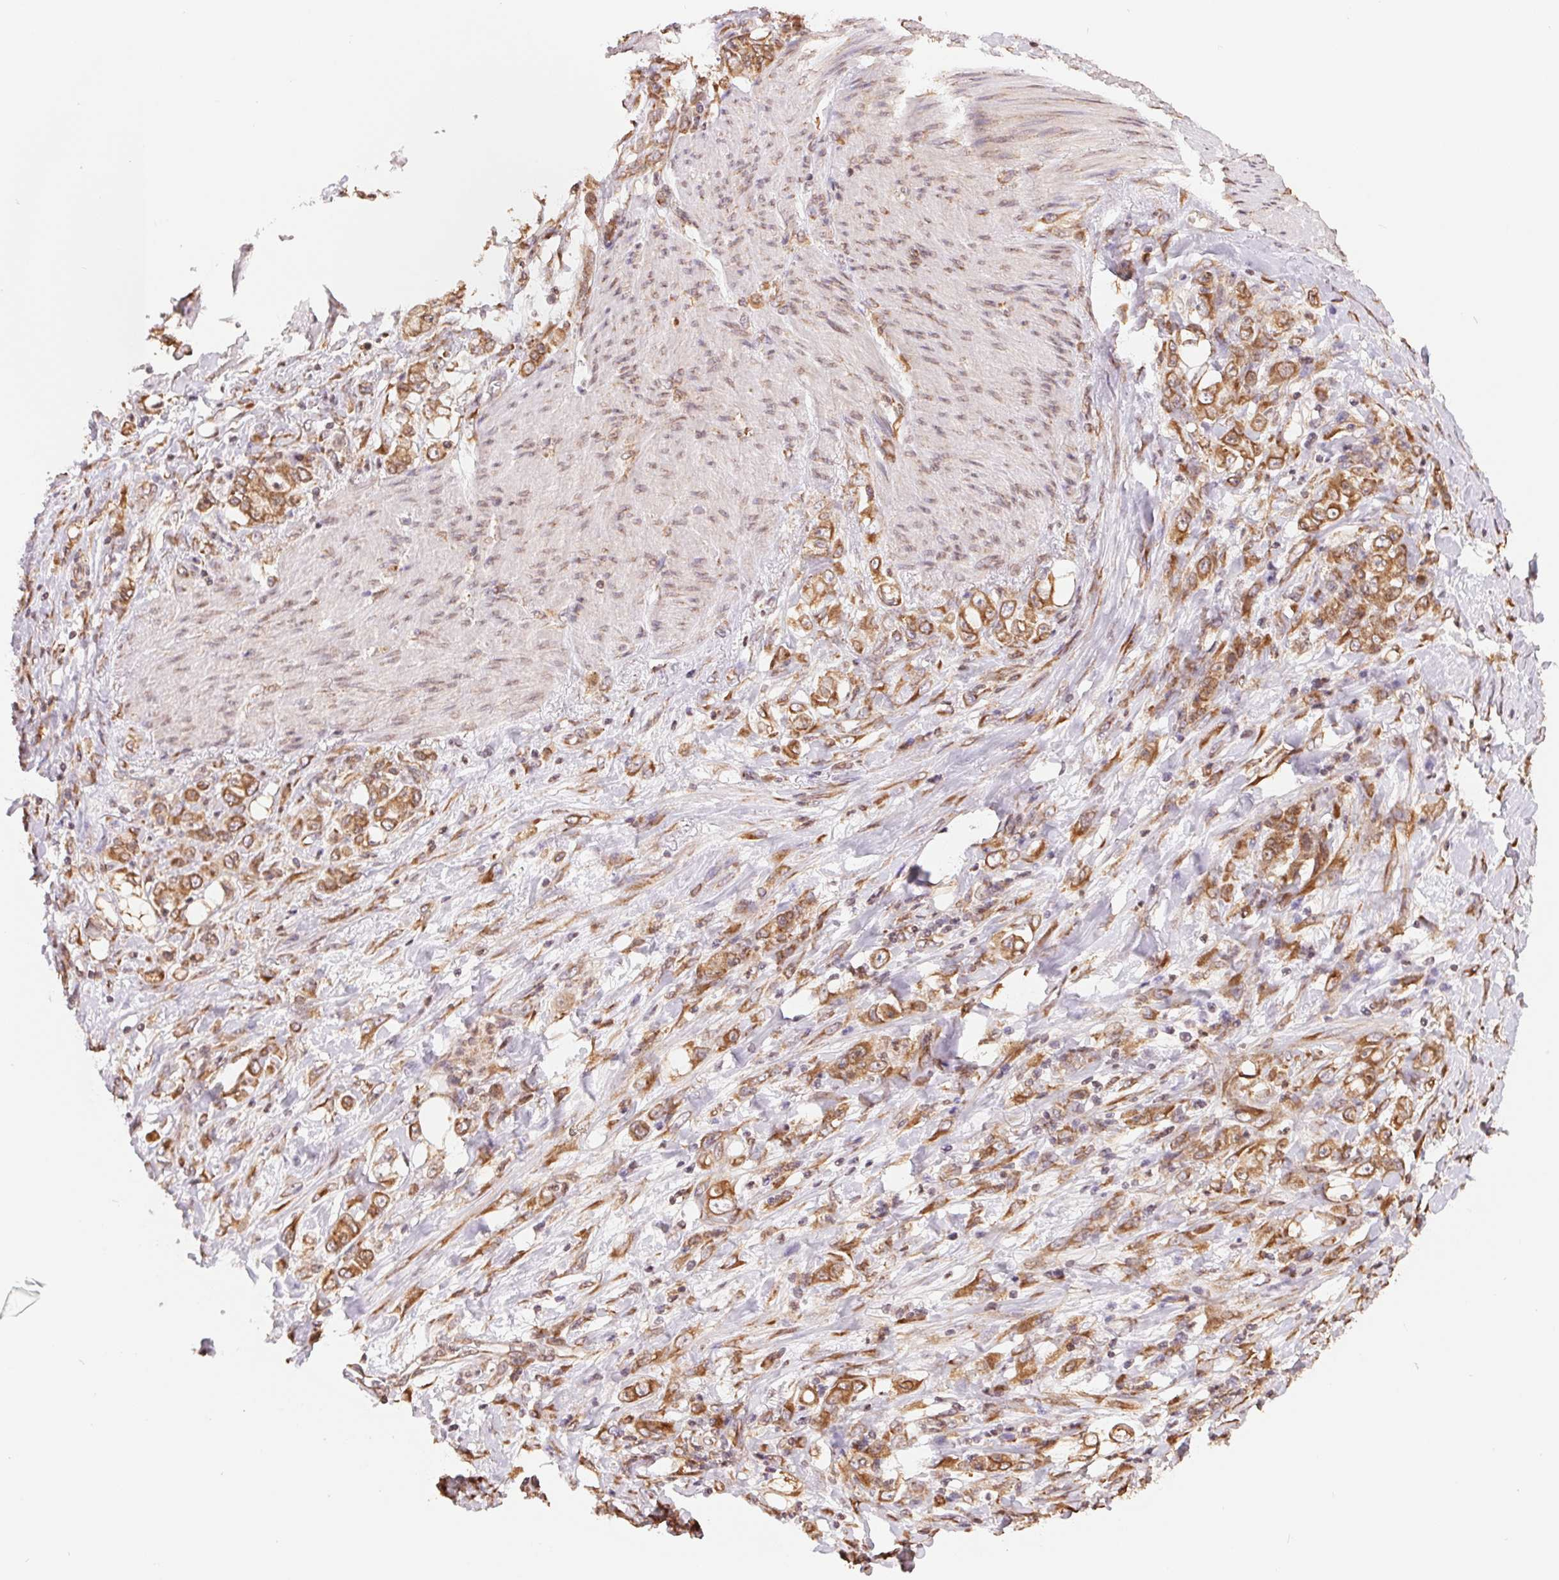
{"staining": {"intensity": "moderate", "quantity": ">75%", "location": "cytoplasmic/membranous"}, "tissue": "stomach cancer", "cell_type": "Tumor cells", "image_type": "cancer", "snomed": [{"axis": "morphology", "description": "Adenocarcinoma, NOS"}, {"axis": "topography", "description": "Stomach"}], "caption": "Tumor cells display medium levels of moderate cytoplasmic/membranous positivity in about >75% of cells in human stomach cancer.", "gene": "RPN1", "patient": {"sex": "female", "age": 79}}